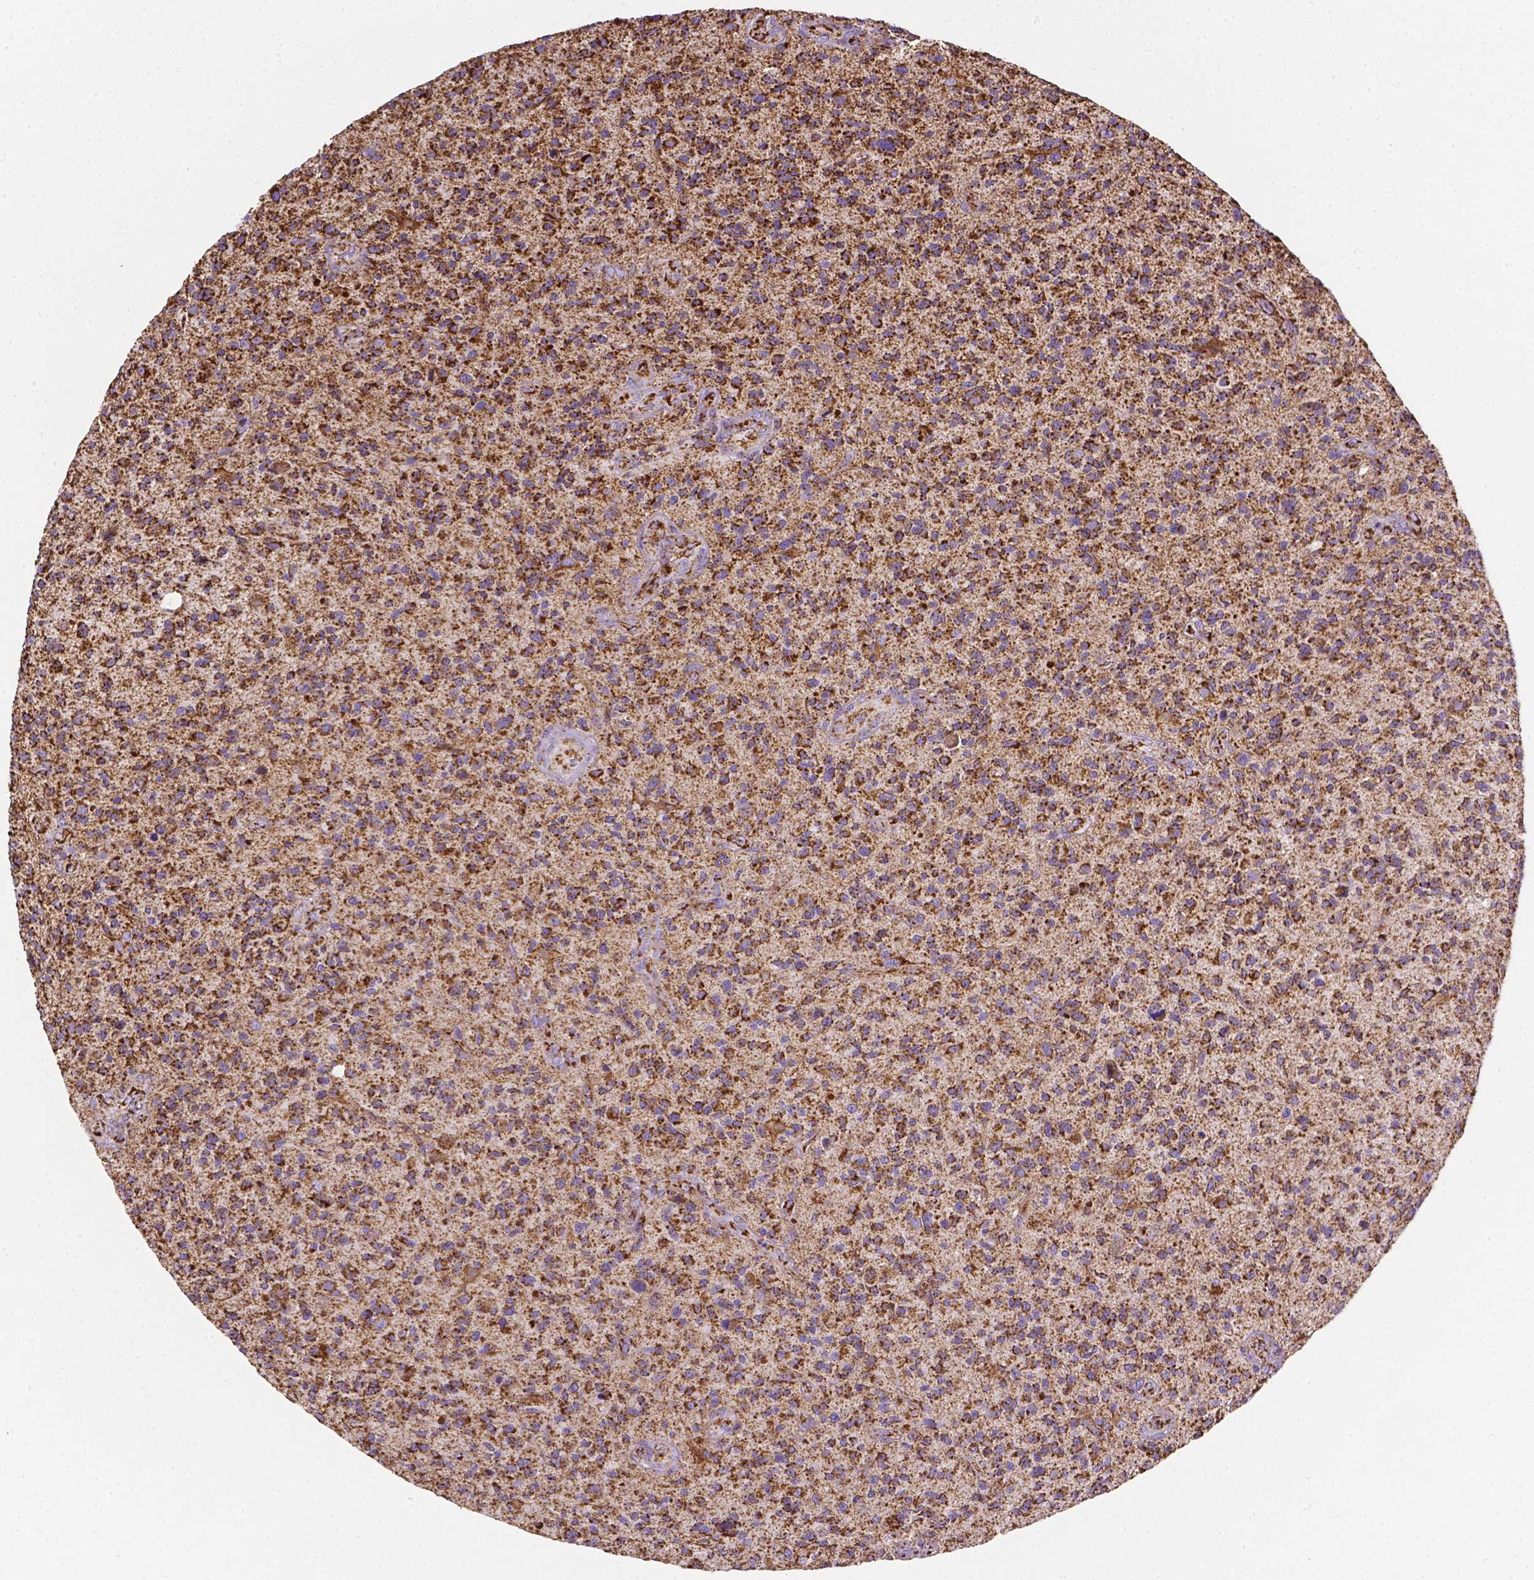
{"staining": {"intensity": "strong", "quantity": ">75%", "location": "cytoplasmic/membranous"}, "tissue": "glioma", "cell_type": "Tumor cells", "image_type": "cancer", "snomed": [{"axis": "morphology", "description": "Glioma, malignant, High grade"}, {"axis": "topography", "description": "Brain"}], "caption": "Protein staining by immunohistochemistry (IHC) exhibits strong cytoplasmic/membranous positivity in about >75% of tumor cells in high-grade glioma (malignant).", "gene": "RMDN3", "patient": {"sex": "male", "age": 47}}